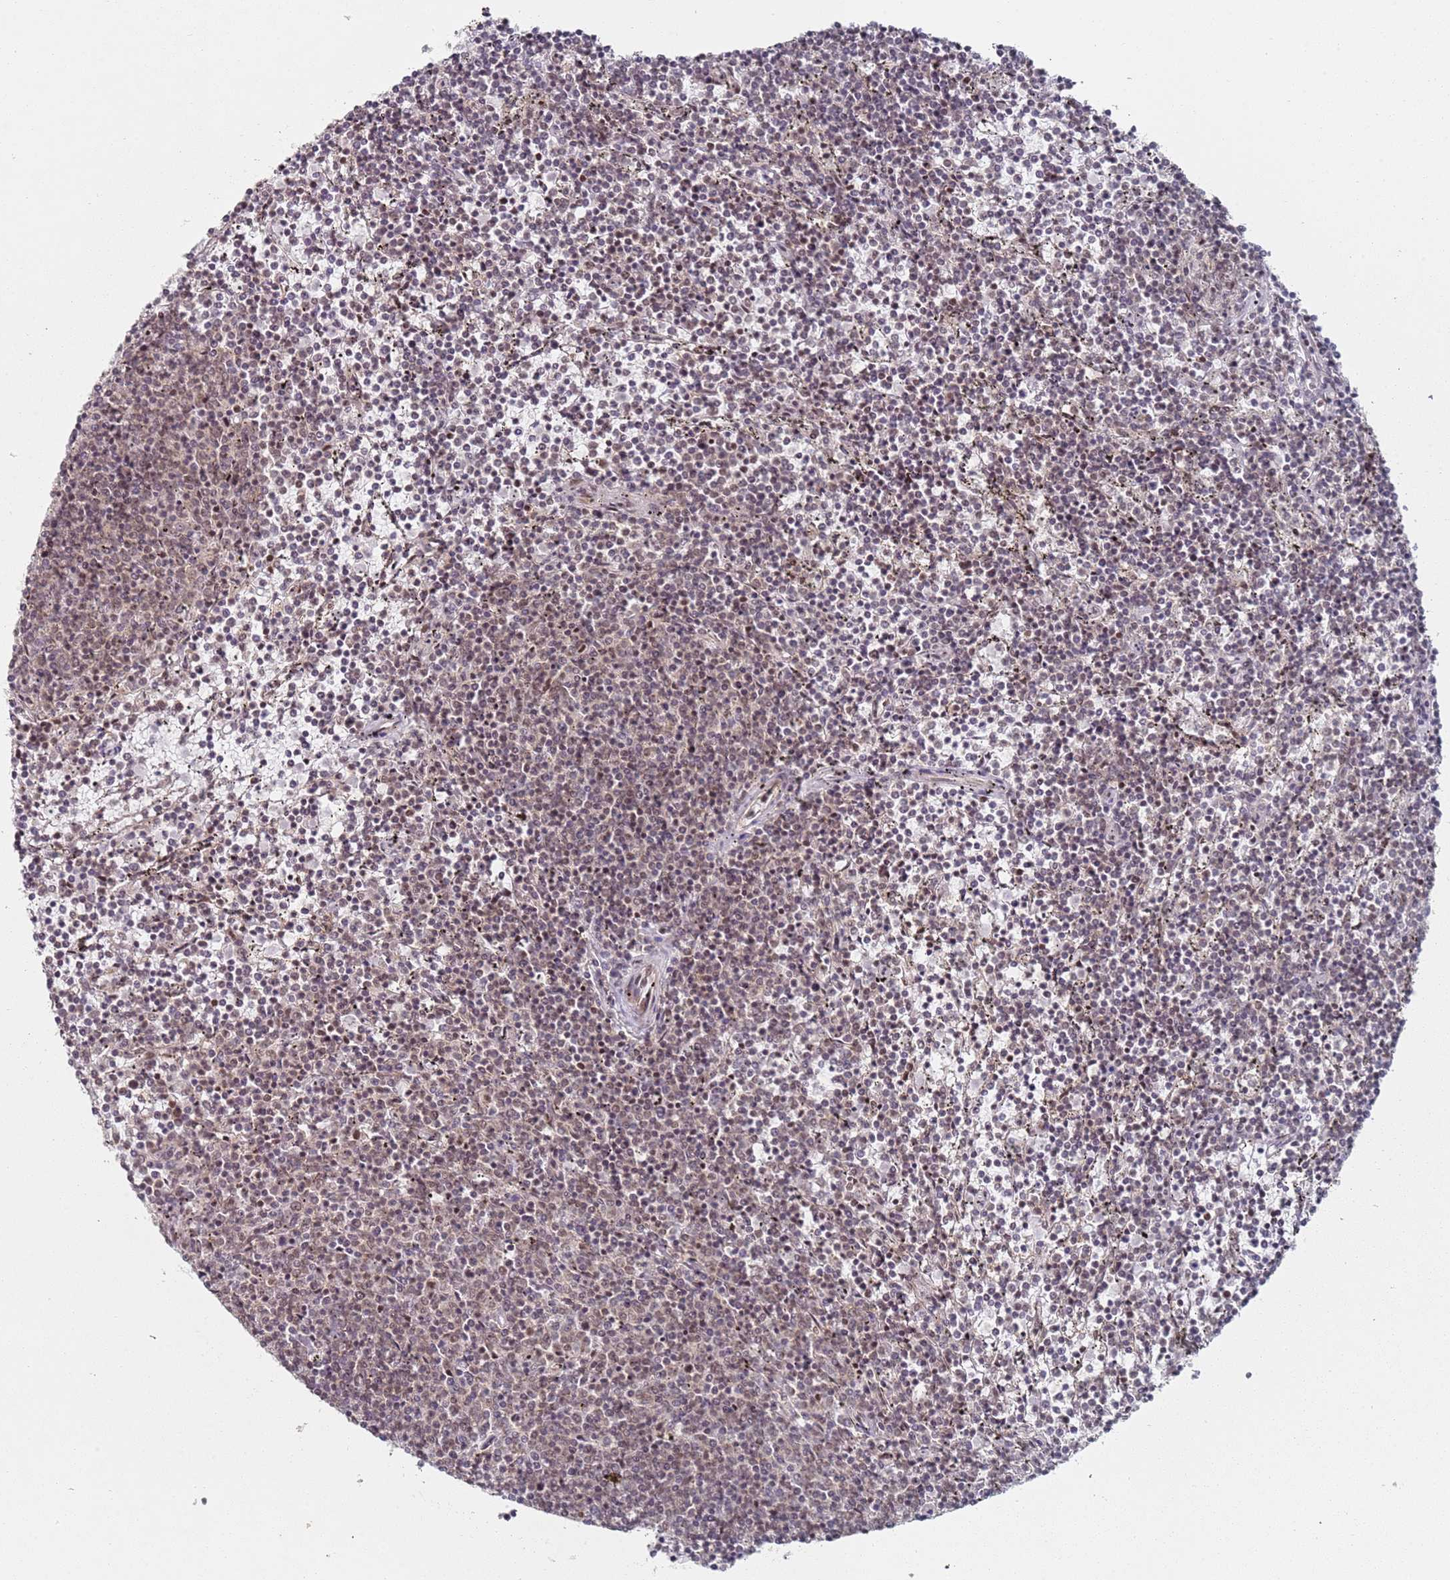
{"staining": {"intensity": "moderate", "quantity": ">75%", "location": "nuclear"}, "tissue": "lymphoma", "cell_type": "Tumor cells", "image_type": "cancer", "snomed": [{"axis": "morphology", "description": "Malignant lymphoma, non-Hodgkin's type, Low grade"}, {"axis": "topography", "description": "Spleen"}], "caption": "IHC histopathology image of malignant lymphoma, non-Hodgkin's type (low-grade) stained for a protein (brown), which exhibits medium levels of moderate nuclear staining in approximately >75% of tumor cells.", "gene": "ATF6B", "patient": {"sex": "female", "age": 50}}